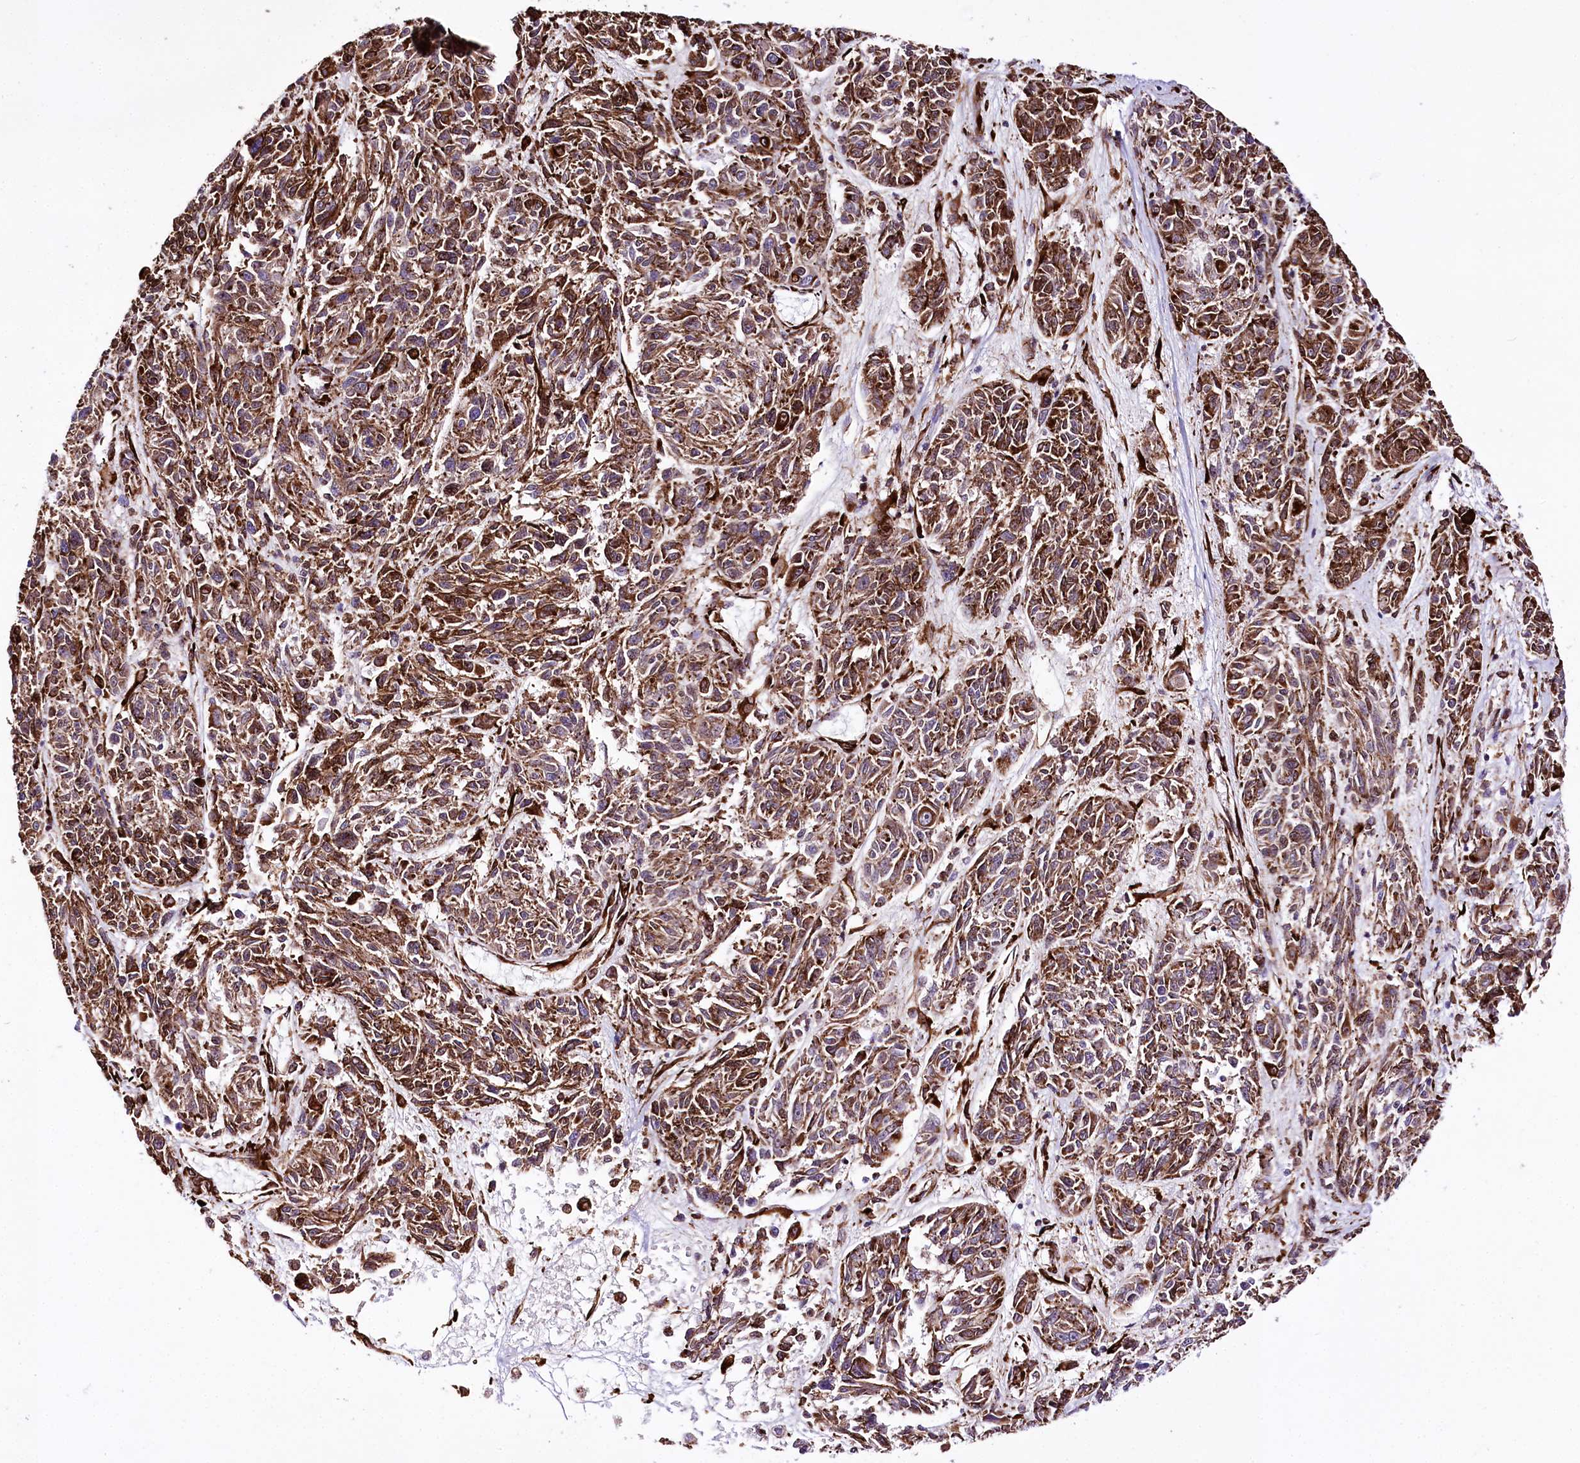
{"staining": {"intensity": "strong", "quantity": ">75%", "location": "cytoplasmic/membranous"}, "tissue": "melanoma", "cell_type": "Tumor cells", "image_type": "cancer", "snomed": [{"axis": "morphology", "description": "Malignant melanoma, NOS"}, {"axis": "topography", "description": "Skin"}], "caption": "IHC photomicrograph of malignant melanoma stained for a protein (brown), which displays high levels of strong cytoplasmic/membranous staining in approximately >75% of tumor cells.", "gene": "WWC1", "patient": {"sex": "male", "age": 53}}